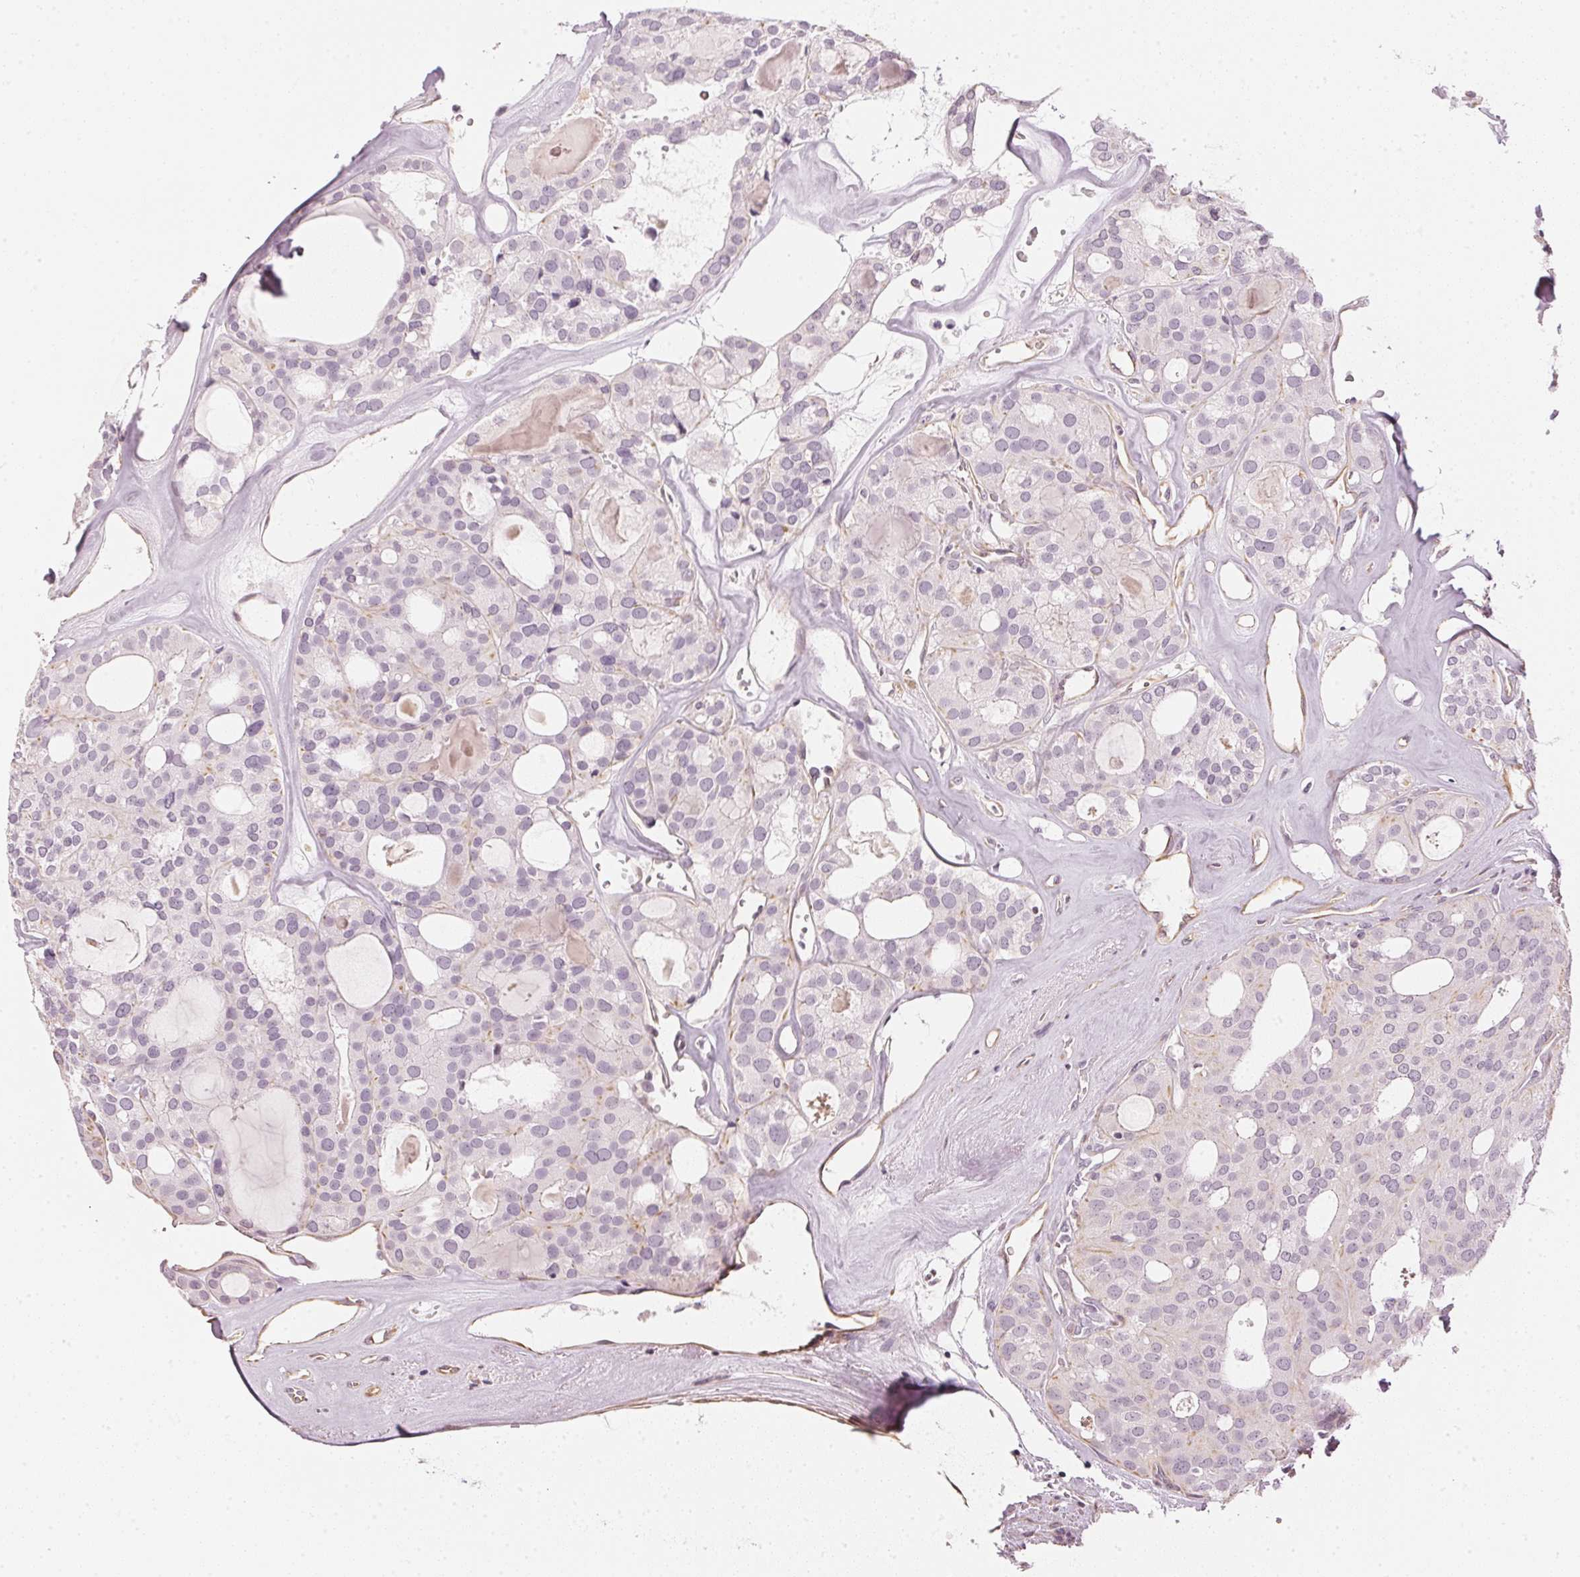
{"staining": {"intensity": "negative", "quantity": "none", "location": "none"}, "tissue": "thyroid cancer", "cell_type": "Tumor cells", "image_type": "cancer", "snomed": [{"axis": "morphology", "description": "Follicular adenoma carcinoma, NOS"}, {"axis": "topography", "description": "Thyroid gland"}], "caption": "This is an immunohistochemistry image of thyroid cancer (follicular adenoma carcinoma). There is no positivity in tumor cells.", "gene": "APLP1", "patient": {"sex": "male", "age": 75}}